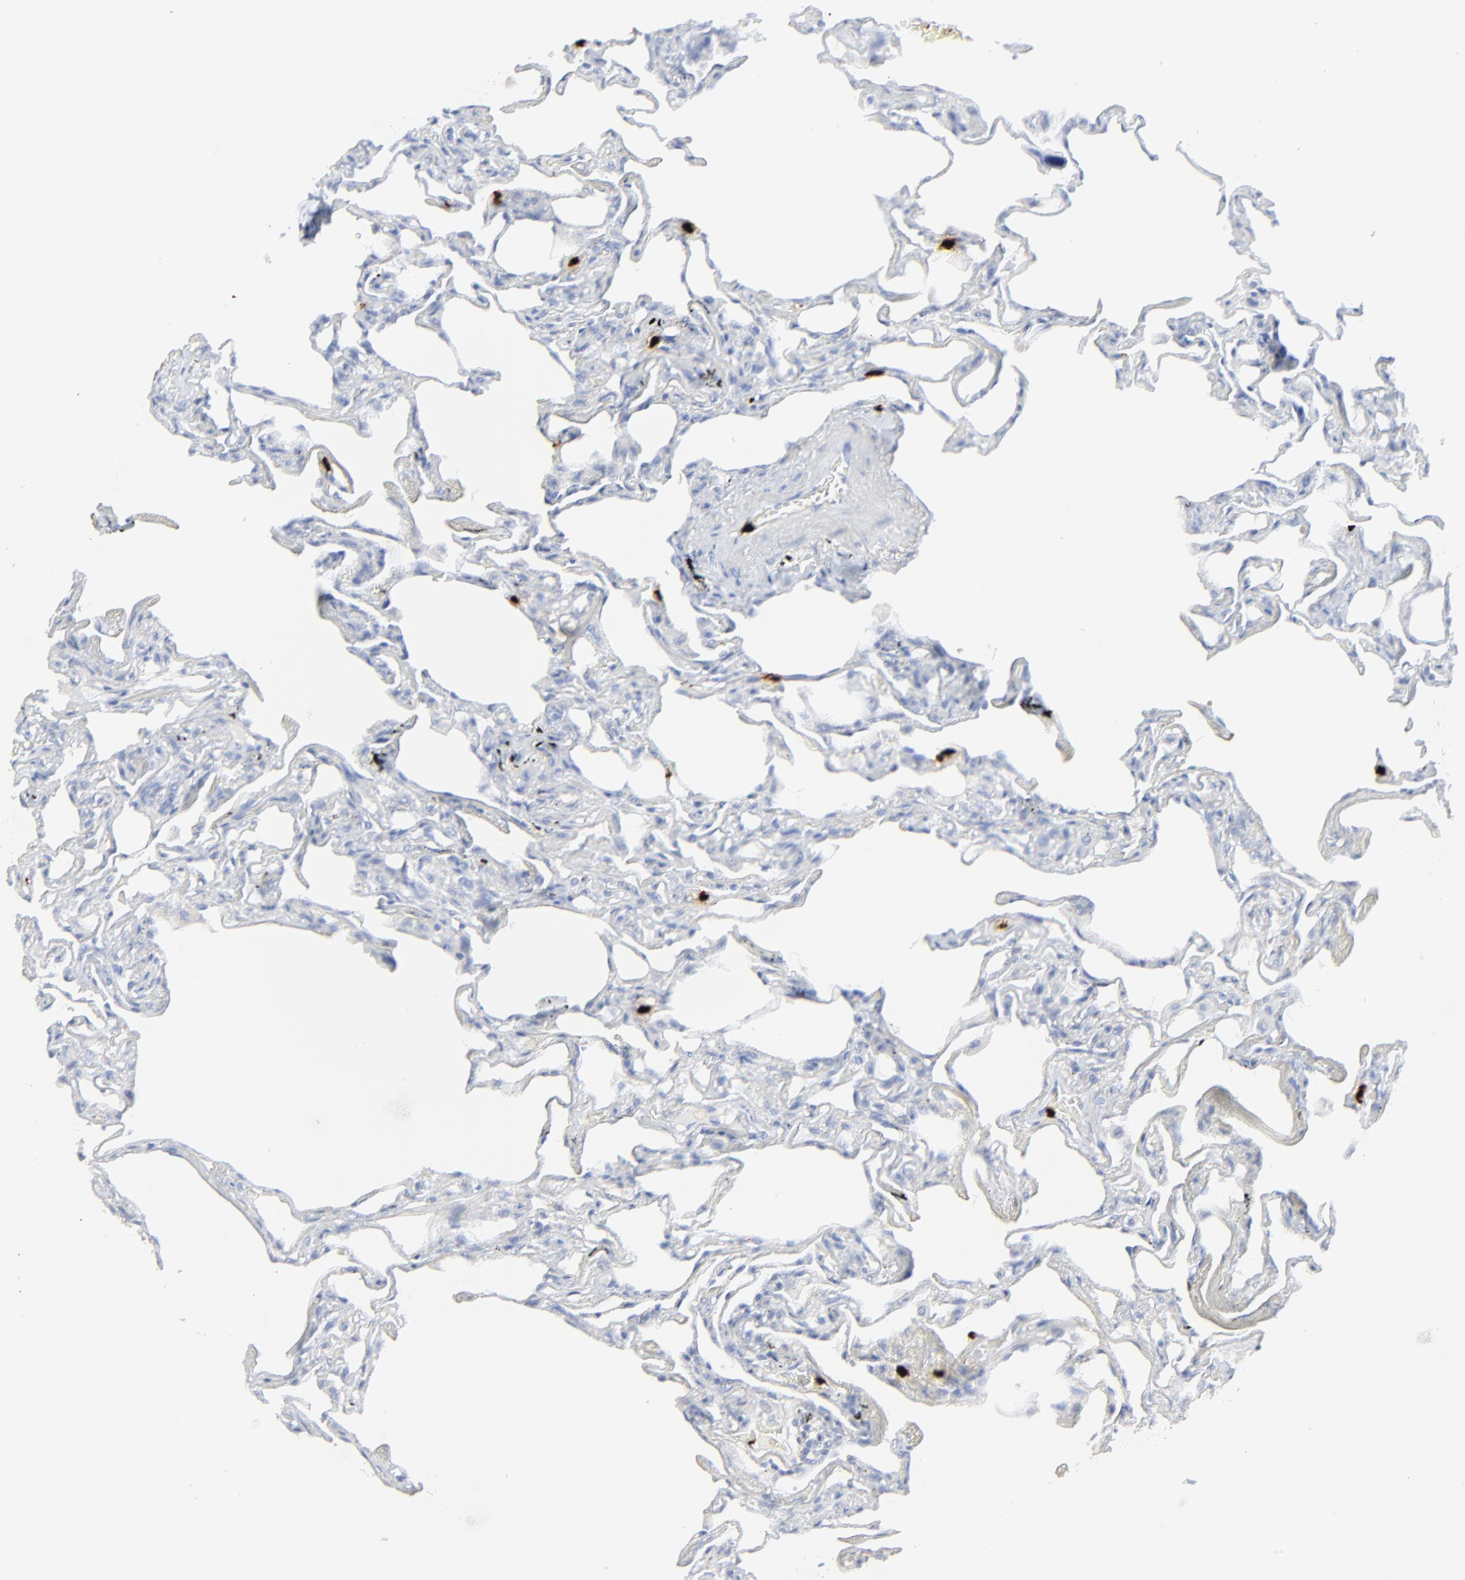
{"staining": {"intensity": "negative", "quantity": "none", "location": "none"}, "tissue": "lung", "cell_type": "Alveolar cells", "image_type": "normal", "snomed": [{"axis": "morphology", "description": "Normal tissue, NOS"}, {"axis": "morphology", "description": "Inflammation, NOS"}, {"axis": "topography", "description": "Lung"}], "caption": "A high-resolution image shows immunohistochemistry (IHC) staining of unremarkable lung, which displays no significant staining in alveolar cells.", "gene": "LCN2", "patient": {"sex": "male", "age": 69}}